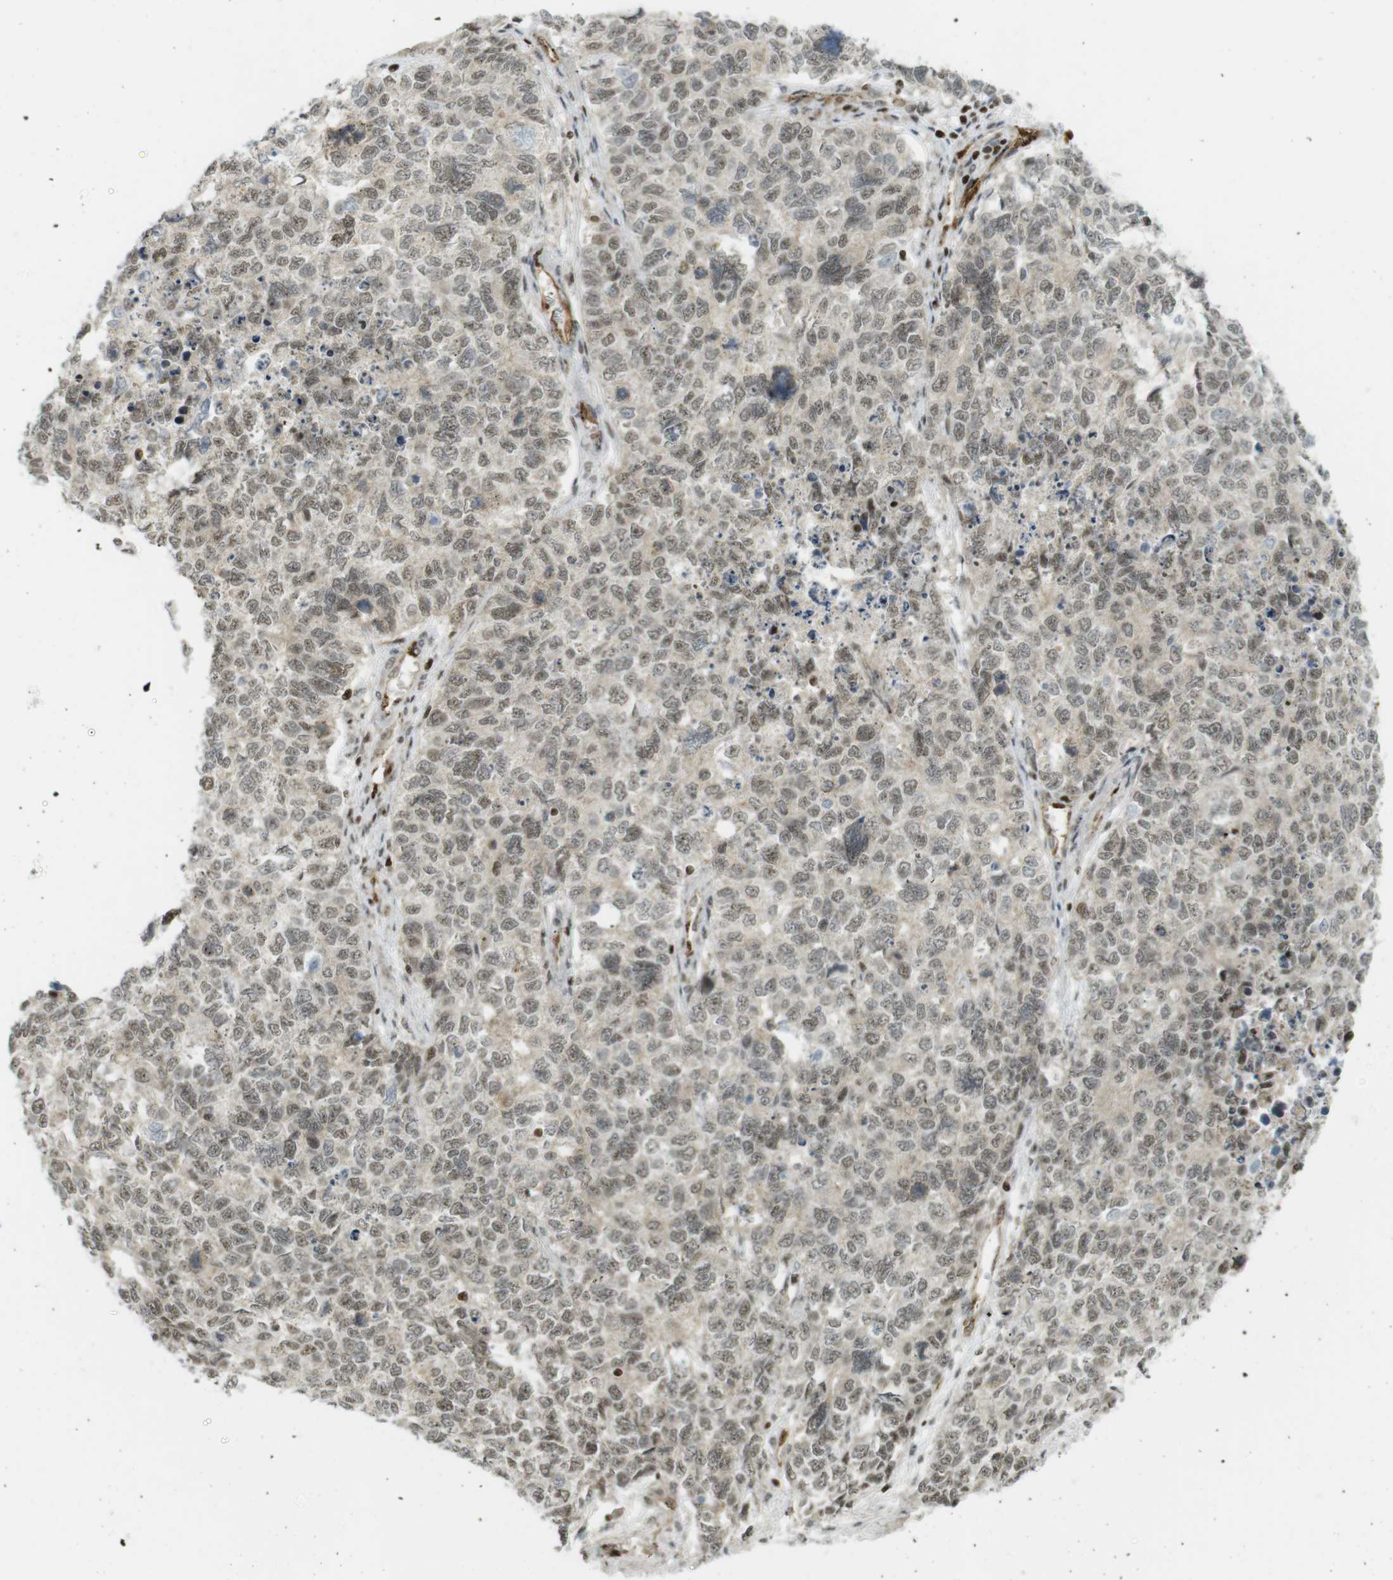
{"staining": {"intensity": "weak", "quantity": ">75%", "location": "nuclear"}, "tissue": "cervical cancer", "cell_type": "Tumor cells", "image_type": "cancer", "snomed": [{"axis": "morphology", "description": "Squamous cell carcinoma, NOS"}, {"axis": "topography", "description": "Cervix"}], "caption": "Protein analysis of cervical cancer tissue displays weak nuclear positivity in about >75% of tumor cells. The staining was performed using DAB (3,3'-diaminobenzidine) to visualize the protein expression in brown, while the nuclei were stained in blue with hematoxylin (Magnification: 20x).", "gene": "PPP1R13B", "patient": {"sex": "female", "age": 63}}